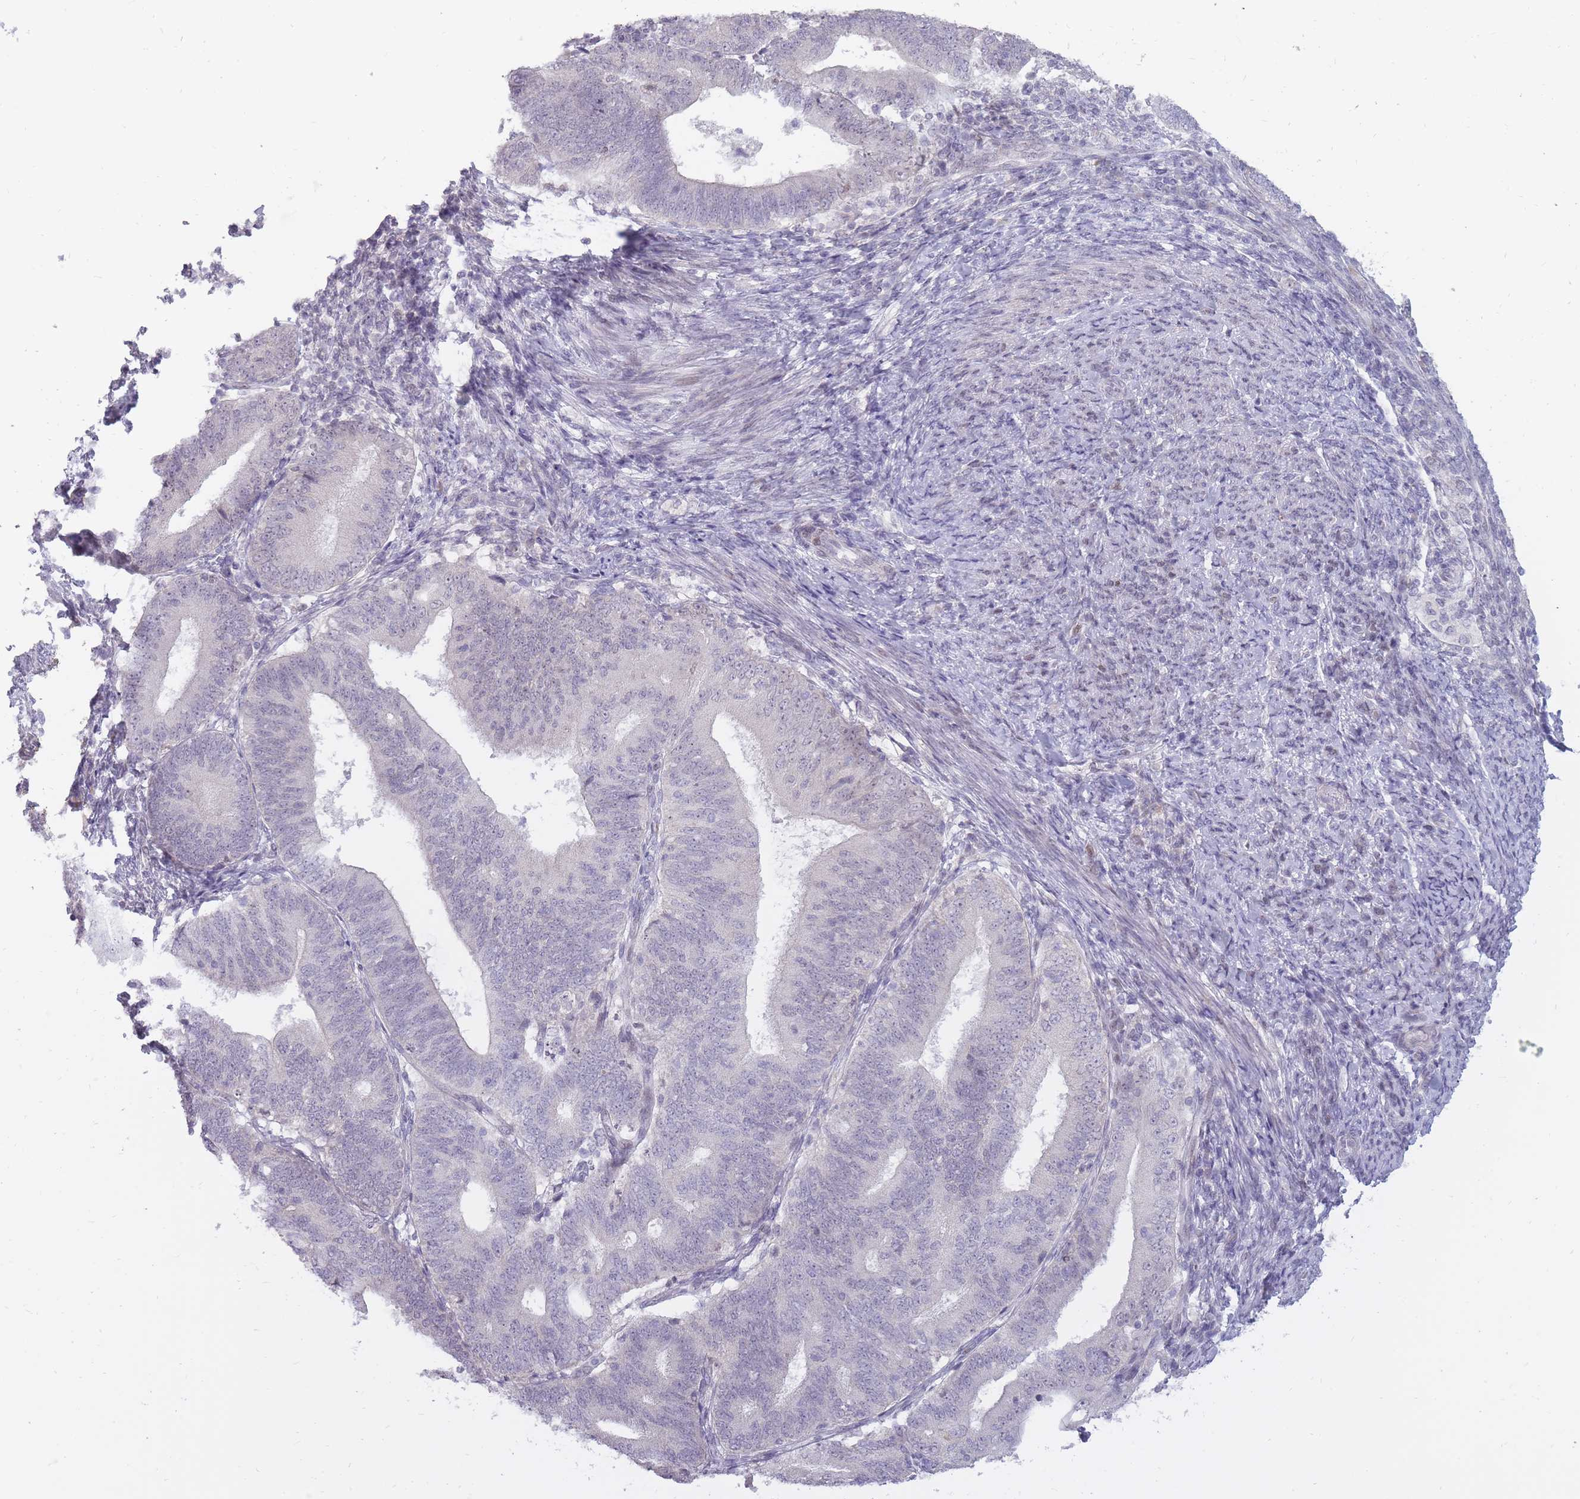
{"staining": {"intensity": "negative", "quantity": "none", "location": "none"}, "tissue": "endometrial cancer", "cell_type": "Tumor cells", "image_type": "cancer", "snomed": [{"axis": "morphology", "description": "Adenocarcinoma, NOS"}, {"axis": "topography", "description": "Endometrium"}], "caption": "Immunohistochemistry (IHC) histopathology image of endometrial cancer stained for a protein (brown), which exhibits no positivity in tumor cells. (DAB (3,3'-diaminobenzidine) immunohistochemistry (IHC), high magnification).", "gene": "POMZP3", "patient": {"sex": "female", "age": 70}}